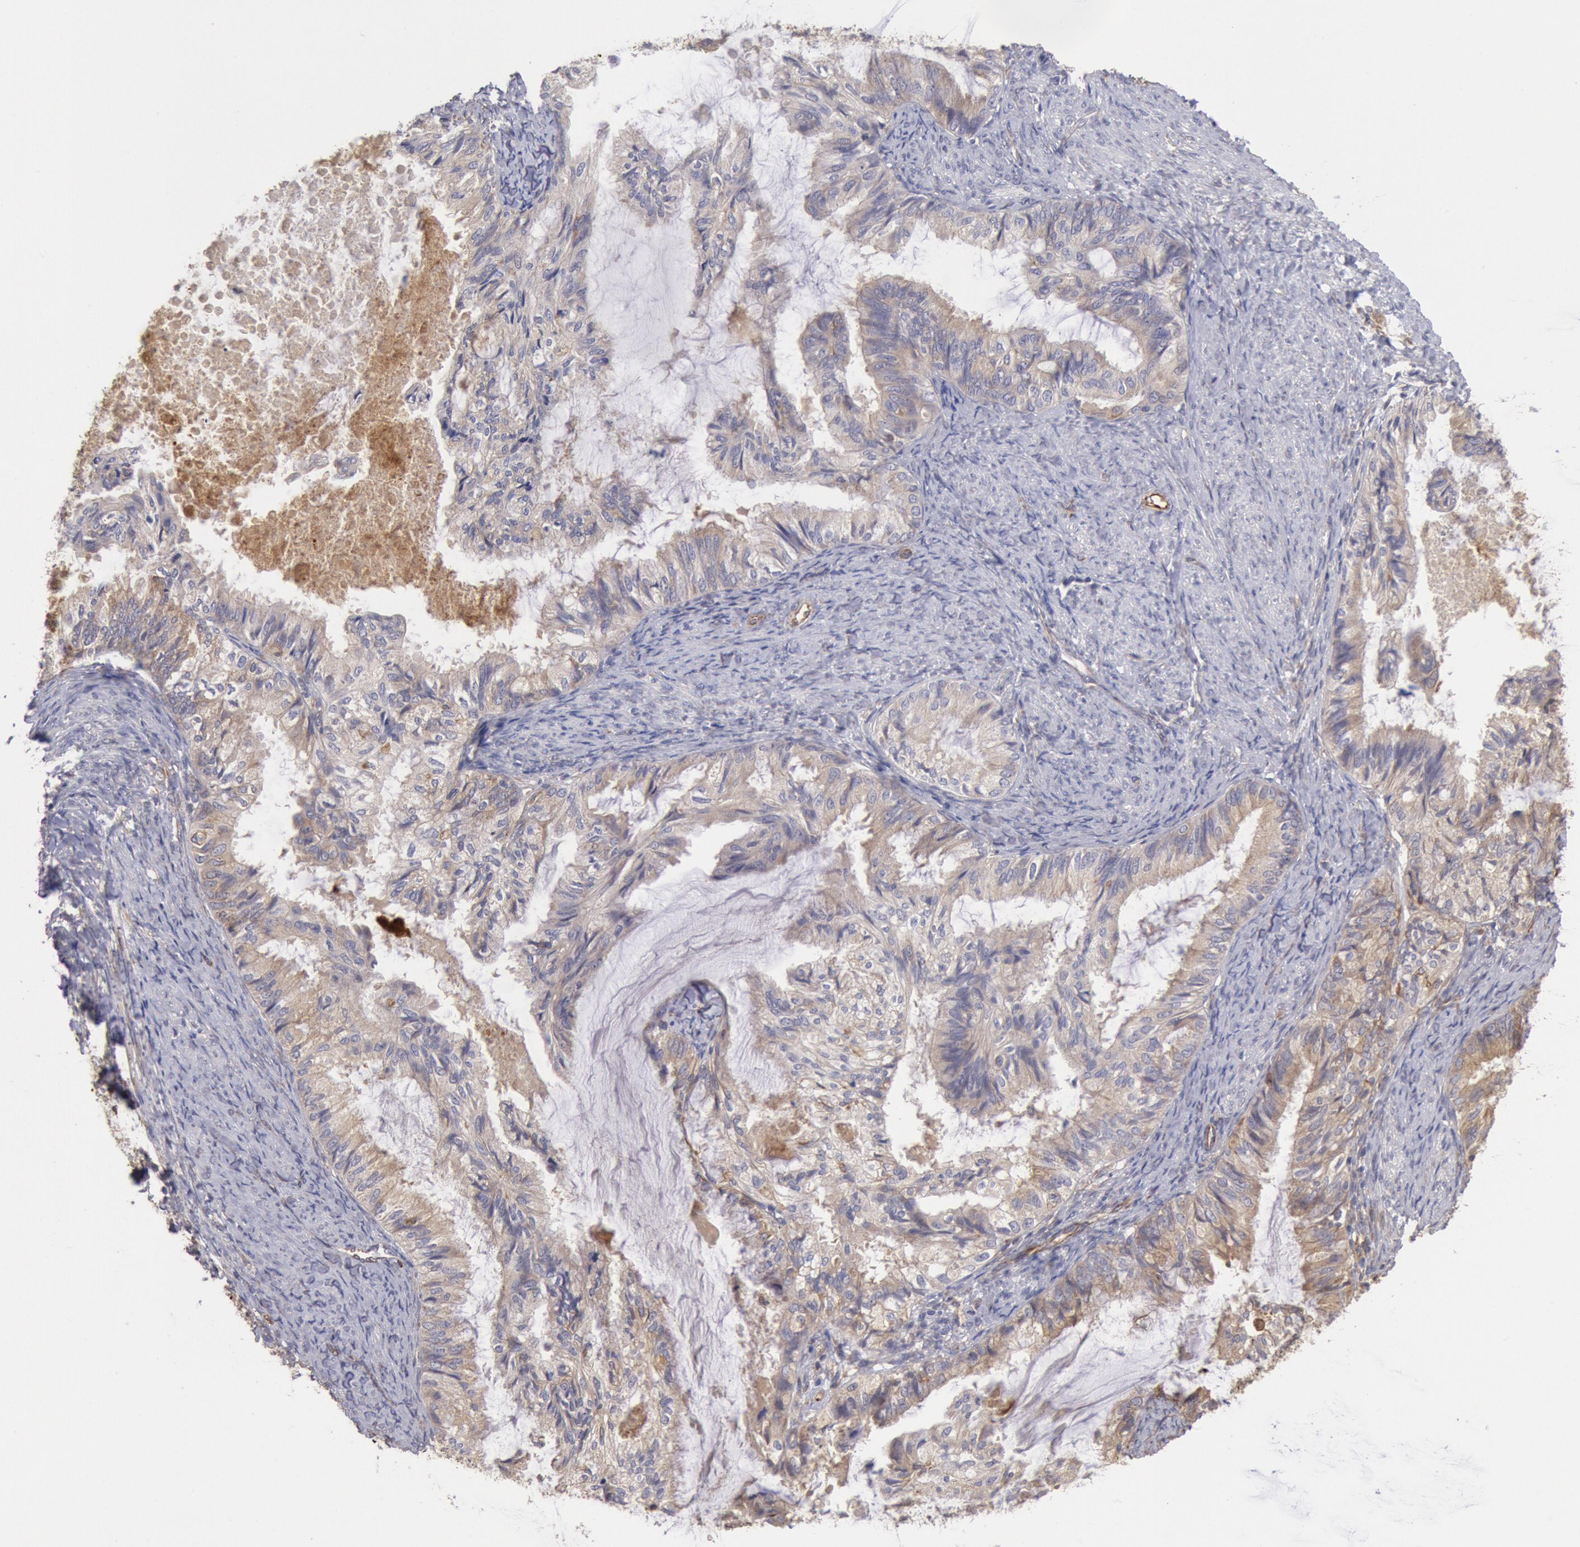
{"staining": {"intensity": "weak", "quantity": ">75%", "location": "cytoplasmic/membranous"}, "tissue": "endometrial cancer", "cell_type": "Tumor cells", "image_type": "cancer", "snomed": [{"axis": "morphology", "description": "Adenocarcinoma, NOS"}, {"axis": "topography", "description": "Endometrium"}], "caption": "Approximately >75% of tumor cells in endometrial cancer exhibit weak cytoplasmic/membranous protein expression as visualized by brown immunohistochemical staining.", "gene": "RNF139", "patient": {"sex": "female", "age": 86}}